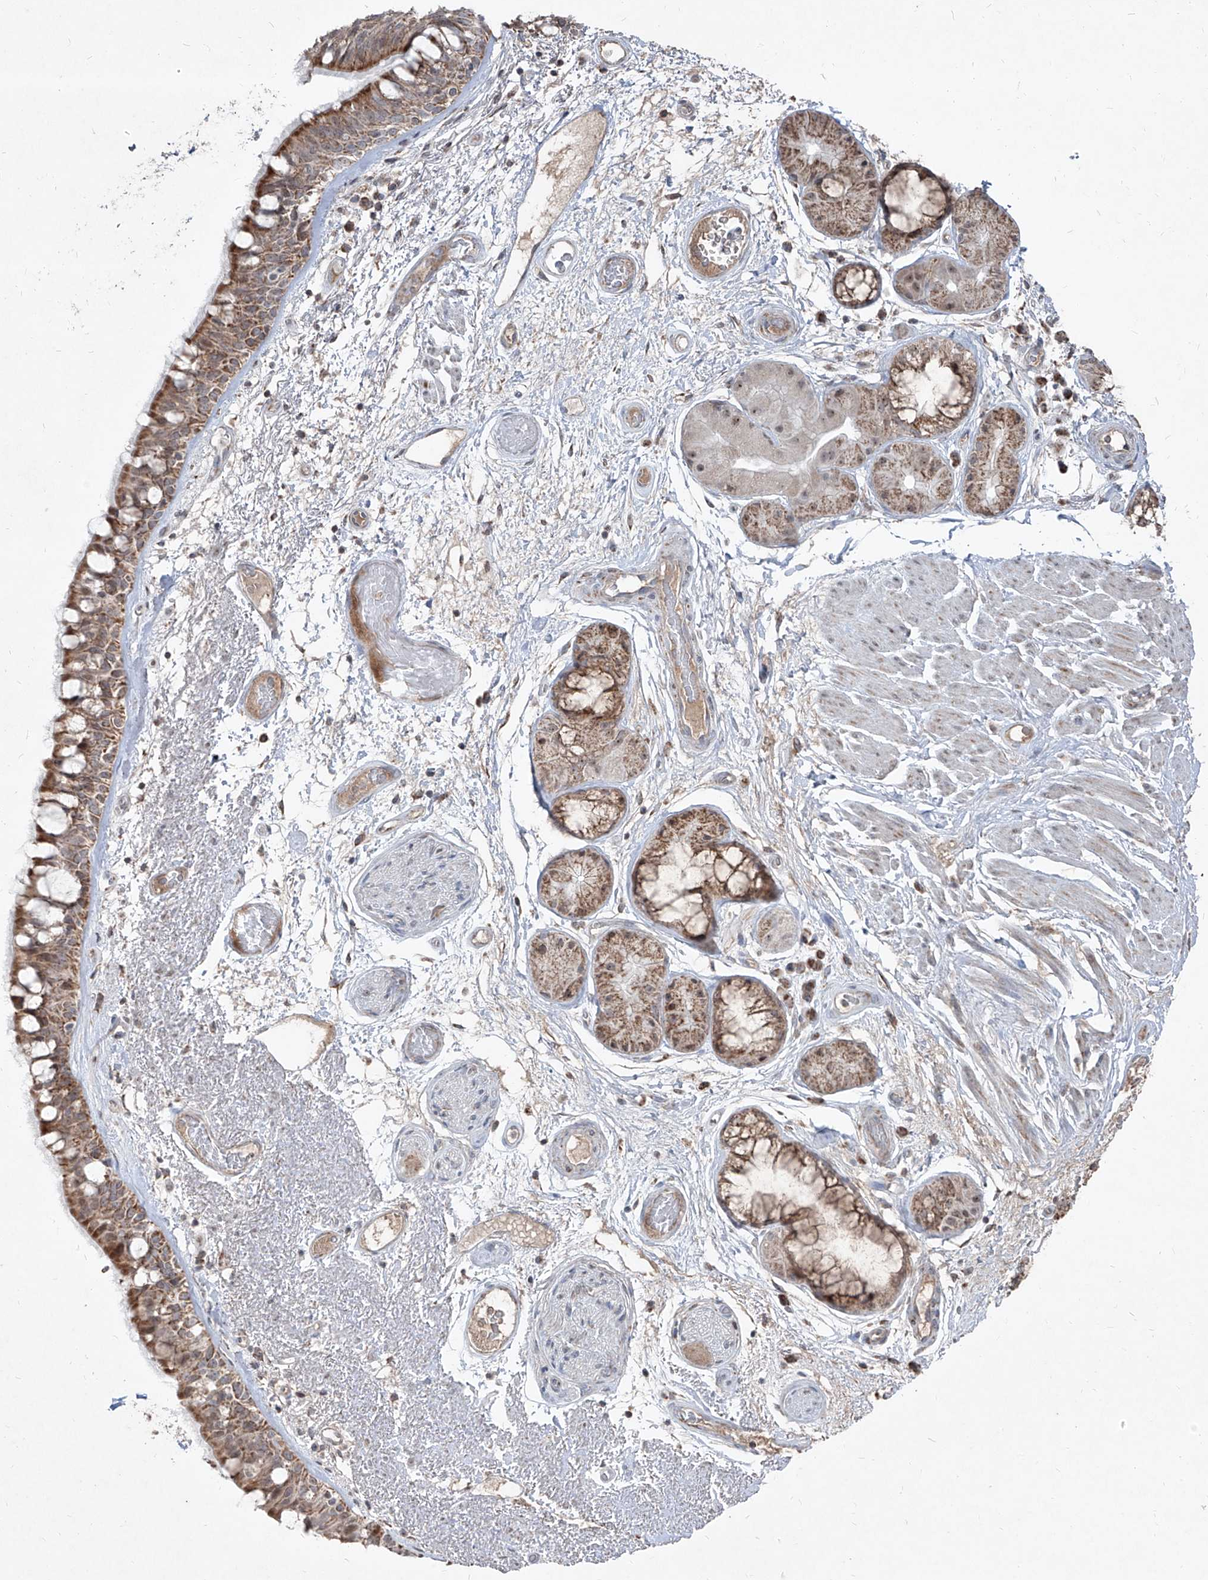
{"staining": {"intensity": "moderate", "quantity": ">75%", "location": "cytoplasmic/membranous"}, "tissue": "bronchus", "cell_type": "Respiratory epithelial cells", "image_type": "normal", "snomed": [{"axis": "morphology", "description": "Normal tissue, NOS"}, {"axis": "morphology", "description": "Squamous cell carcinoma, NOS"}, {"axis": "topography", "description": "Lymph node"}, {"axis": "topography", "description": "Bronchus"}, {"axis": "topography", "description": "Lung"}], "caption": "Immunohistochemical staining of normal bronchus shows medium levels of moderate cytoplasmic/membranous positivity in about >75% of respiratory epithelial cells. (DAB (3,3'-diaminobenzidine) IHC, brown staining for protein, blue staining for nuclei).", "gene": "NDUFB3", "patient": {"sex": "male", "age": 66}}